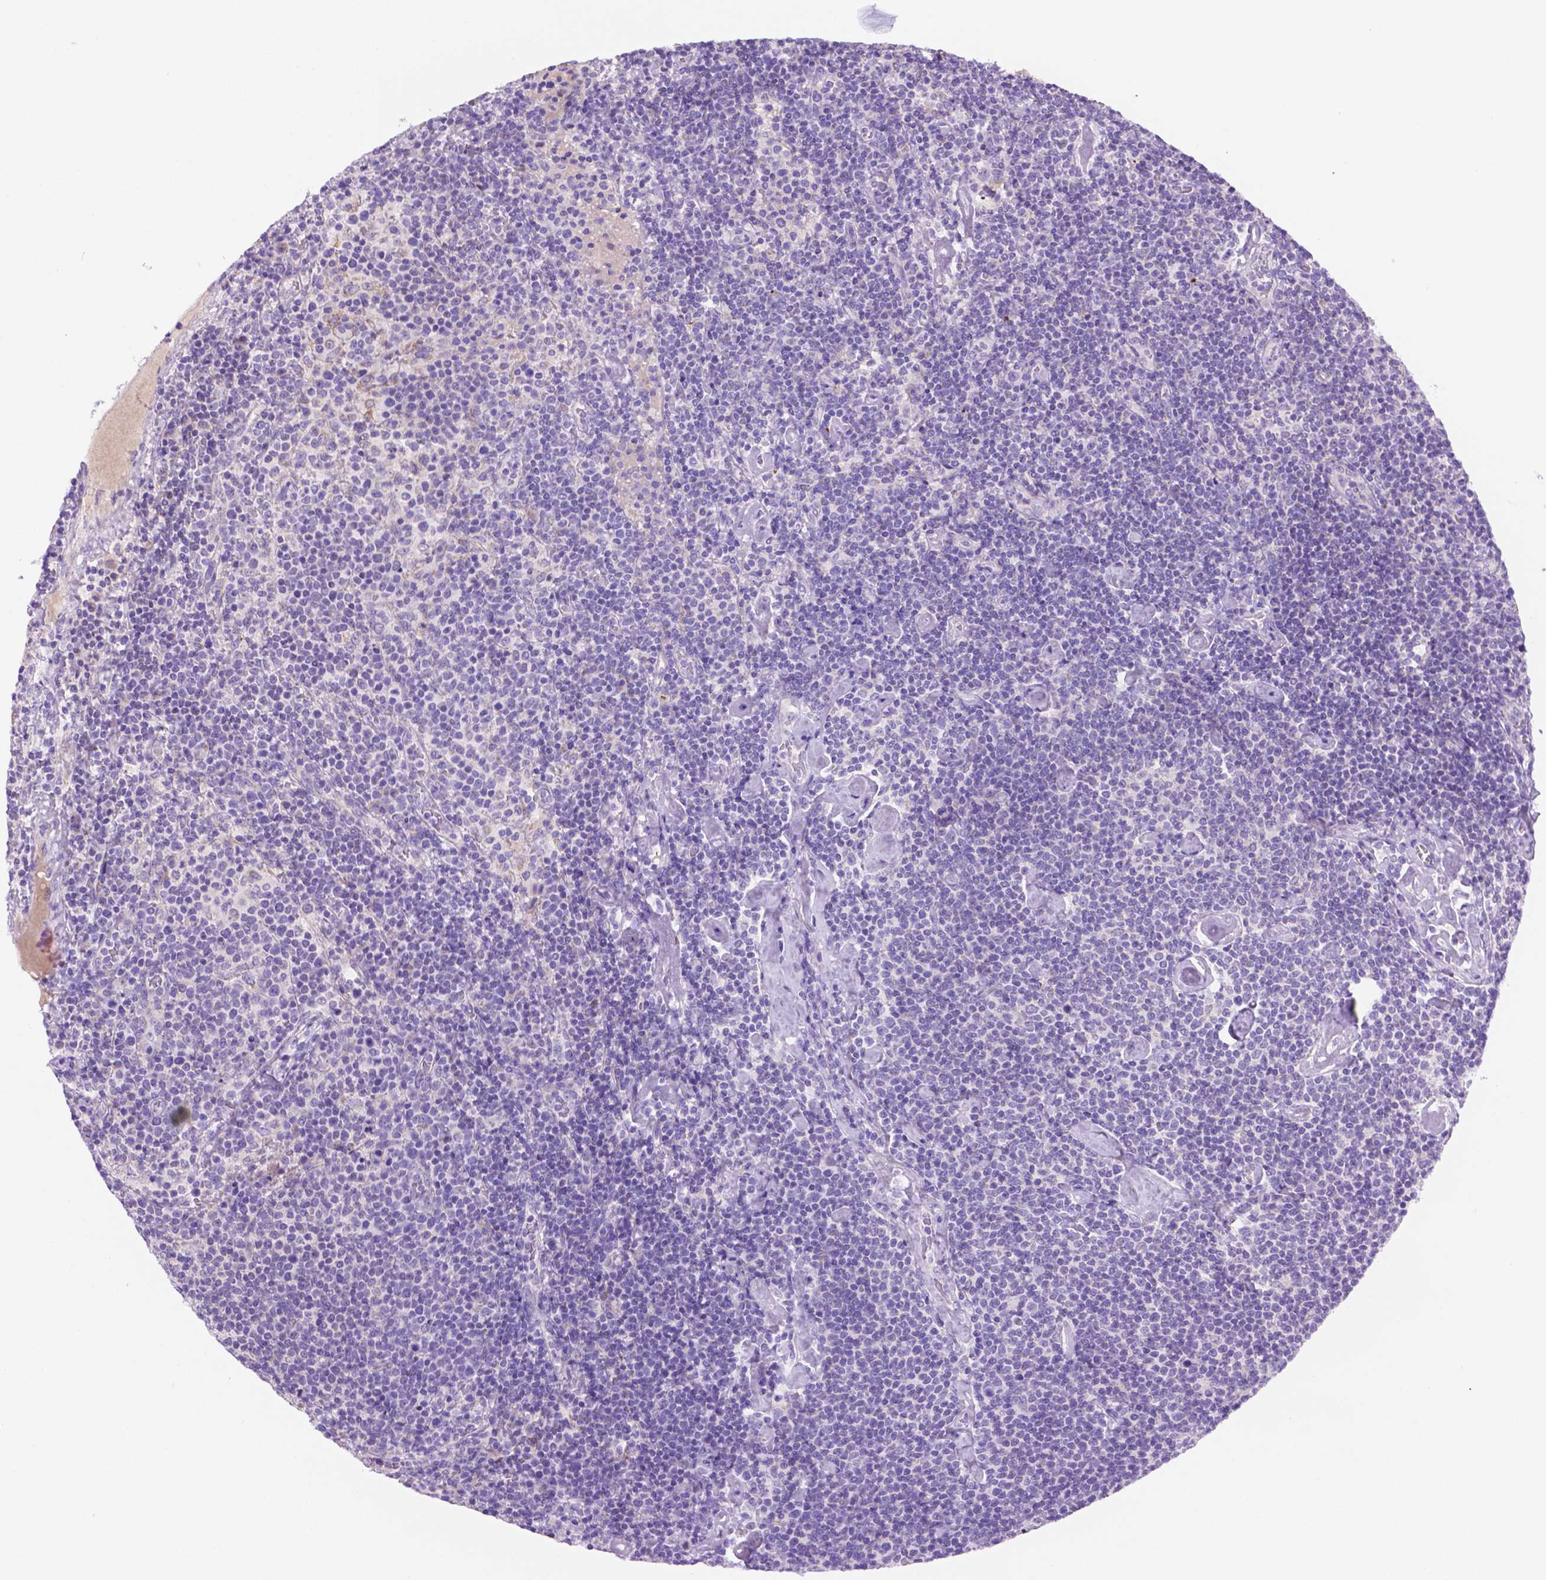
{"staining": {"intensity": "negative", "quantity": "none", "location": "none"}, "tissue": "lymphoma", "cell_type": "Tumor cells", "image_type": "cancer", "snomed": [{"axis": "morphology", "description": "Malignant lymphoma, non-Hodgkin's type, High grade"}, {"axis": "topography", "description": "Lymph node"}], "caption": "Immunohistochemistry (IHC) image of neoplastic tissue: human lymphoma stained with DAB exhibits no significant protein staining in tumor cells. The staining was performed using DAB (3,3'-diaminobenzidine) to visualize the protein expression in brown, while the nuclei were stained in blue with hematoxylin (Magnification: 20x).", "gene": "PHYHIP", "patient": {"sex": "male", "age": 61}}